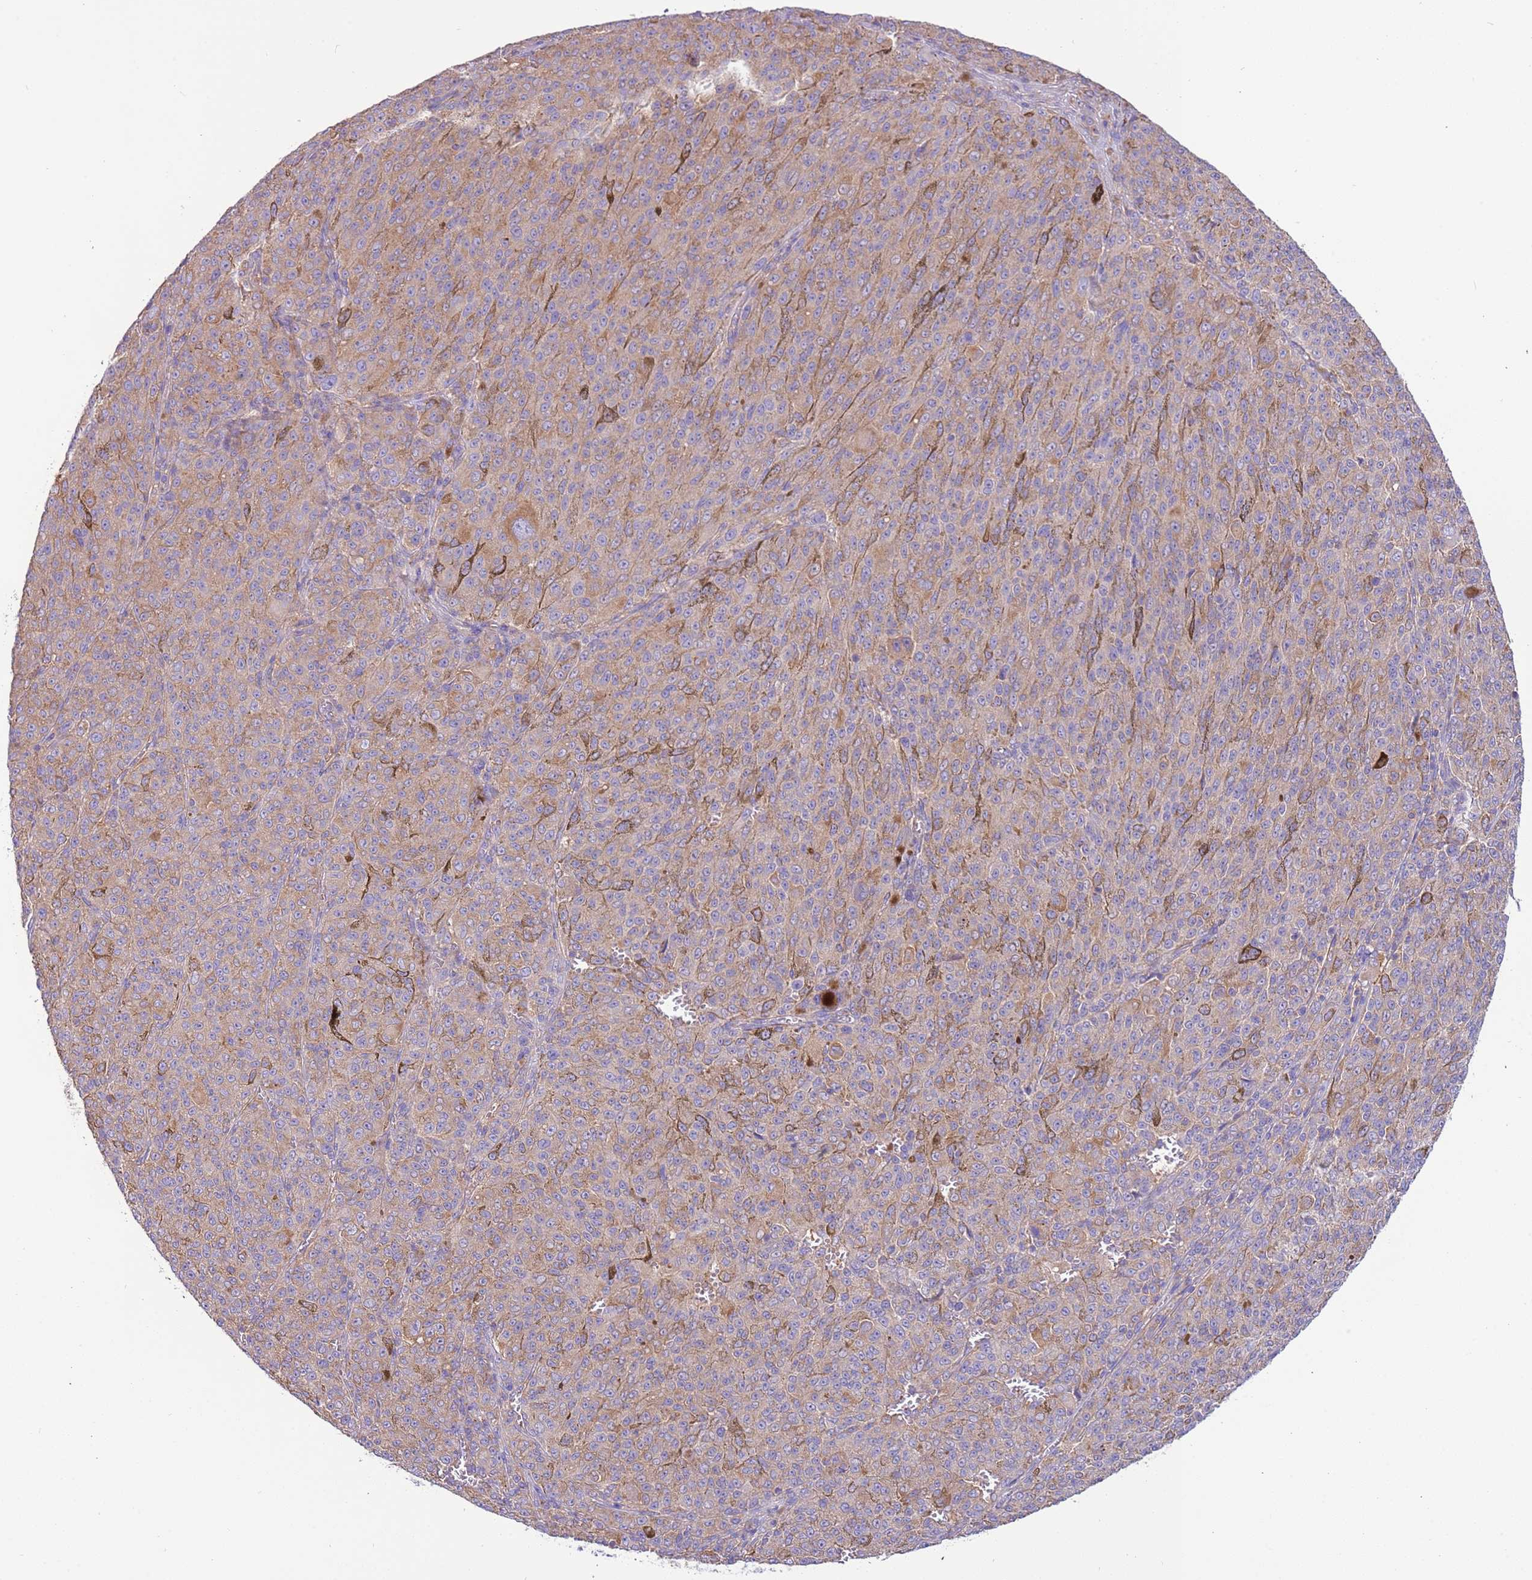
{"staining": {"intensity": "weak", "quantity": "25%-75%", "location": "cytoplasmic/membranous"}, "tissue": "melanoma", "cell_type": "Tumor cells", "image_type": "cancer", "snomed": [{"axis": "morphology", "description": "Malignant melanoma, NOS"}, {"axis": "topography", "description": "Skin"}], "caption": "DAB (3,3'-diaminobenzidine) immunohistochemical staining of melanoma displays weak cytoplasmic/membranous protein positivity in about 25%-75% of tumor cells. (brown staining indicates protein expression, while blue staining denotes nuclei).", "gene": "NAALADL1", "patient": {"sex": "female", "age": 52}}